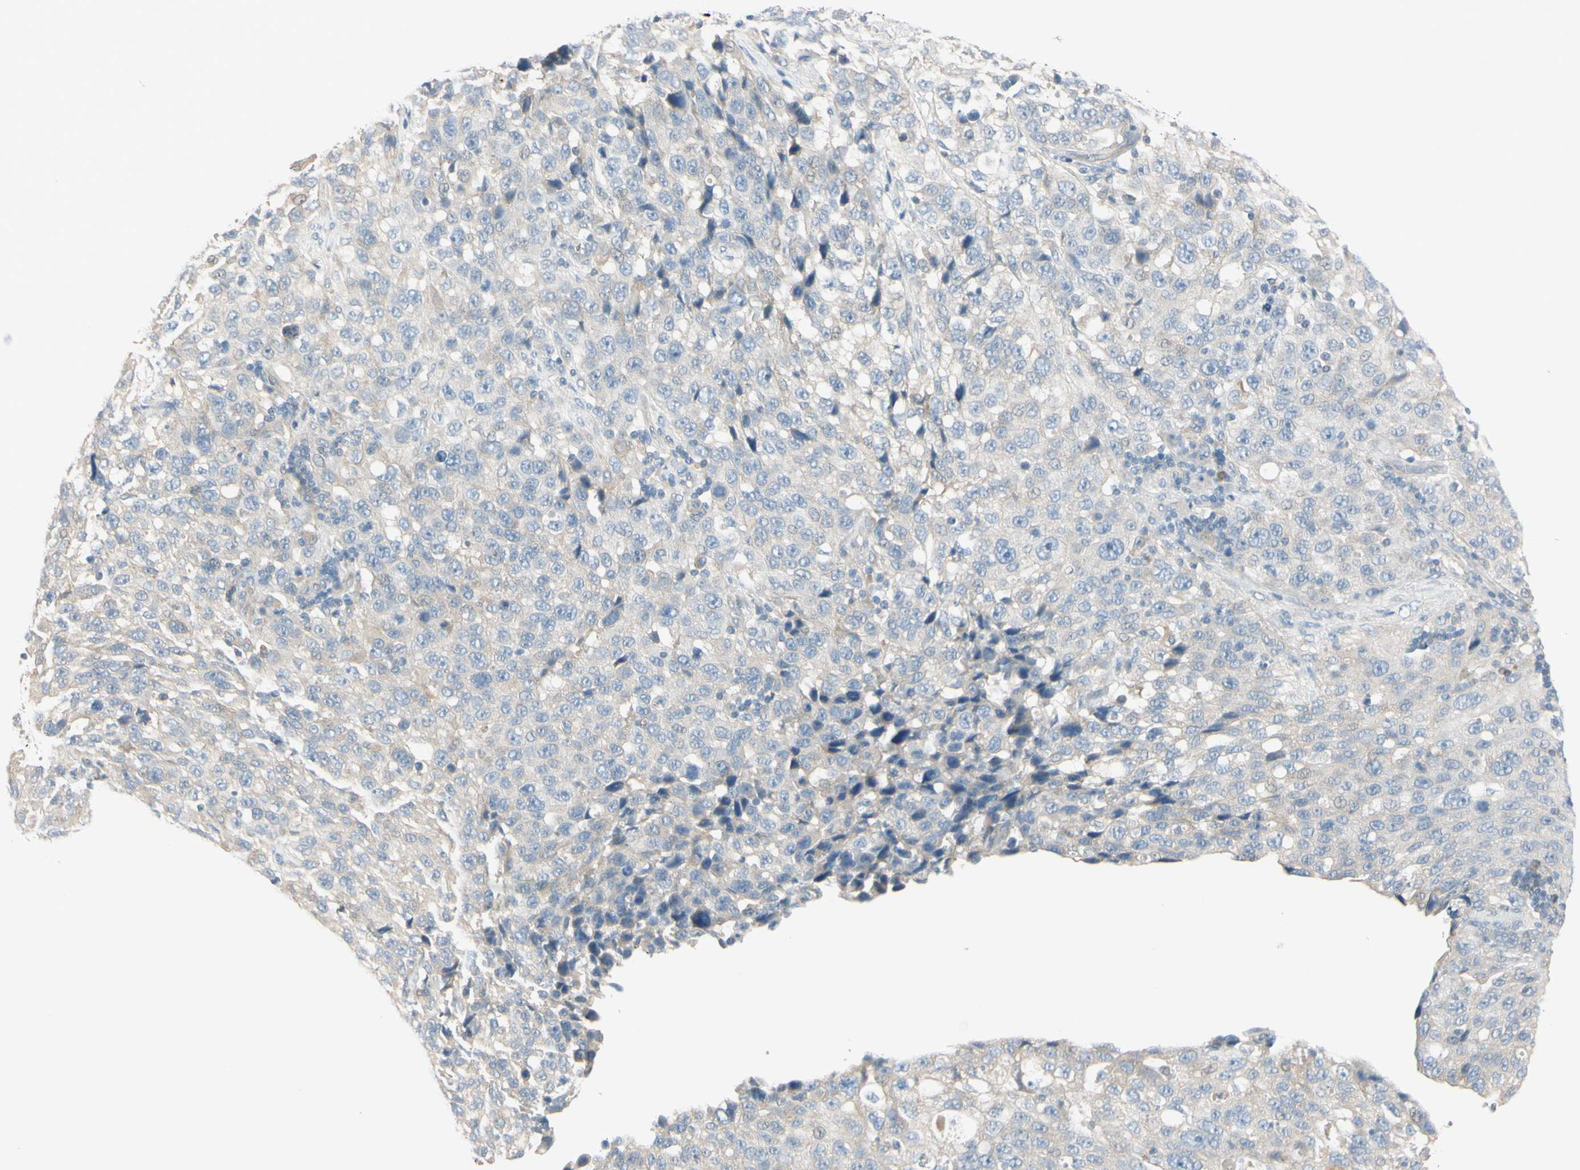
{"staining": {"intensity": "negative", "quantity": "none", "location": "none"}, "tissue": "stomach cancer", "cell_type": "Tumor cells", "image_type": "cancer", "snomed": [{"axis": "morphology", "description": "Normal tissue, NOS"}, {"axis": "morphology", "description": "Adenocarcinoma, NOS"}, {"axis": "topography", "description": "Stomach"}], "caption": "An immunohistochemistry histopathology image of stomach adenocarcinoma is shown. There is no staining in tumor cells of stomach adenocarcinoma.", "gene": "AATK", "patient": {"sex": "male", "age": 48}}